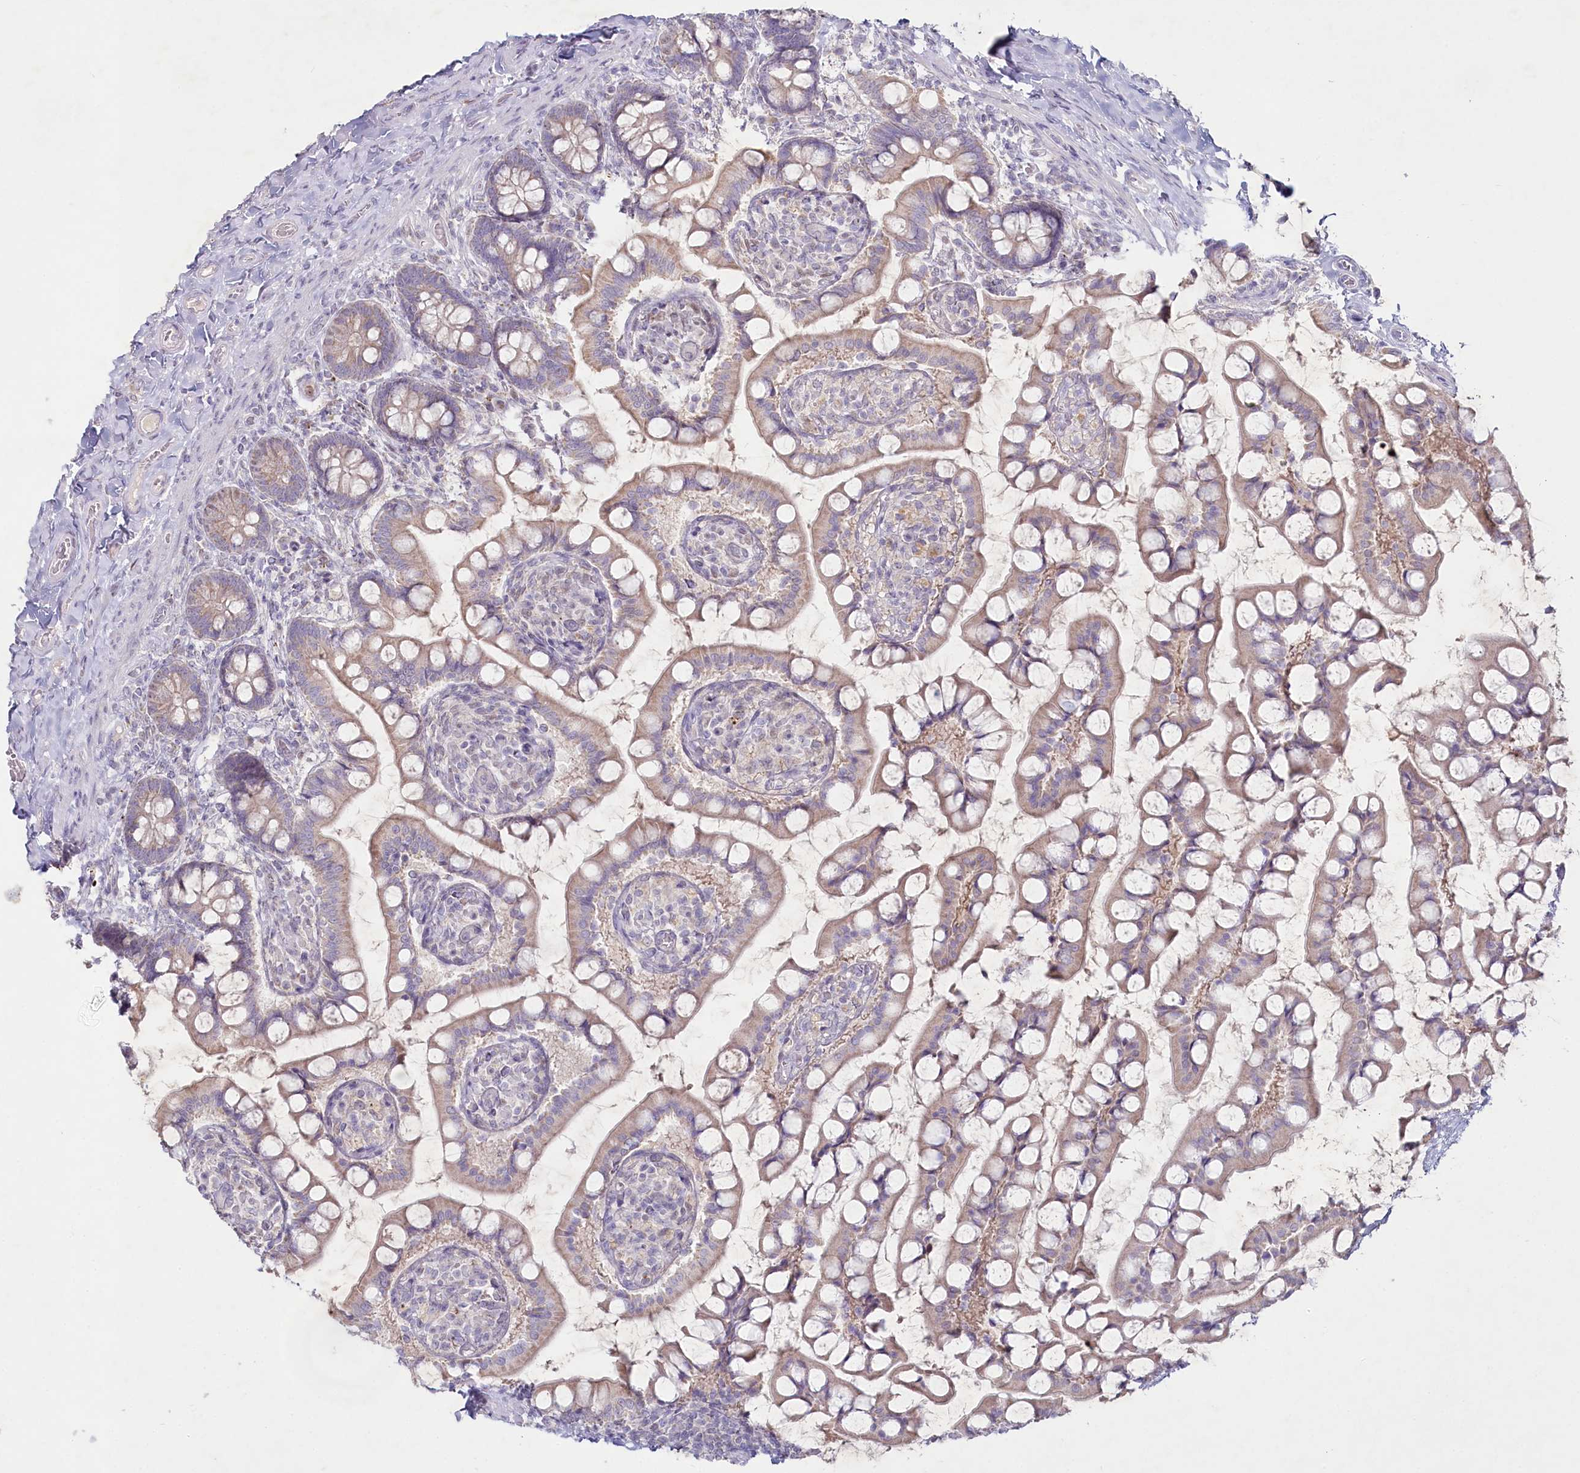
{"staining": {"intensity": "moderate", "quantity": ">75%", "location": "cytoplasmic/membranous"}, "tissue": "small intestine", "cell_type": "Glandular cells", "image_type": "normal", "snomed": [{"axis": "morphology", "description": "Normal tissue, NOS"}, {"axis": "topography", "description": "Small intestine"}], "caption": "Protein staining of normal small intestine demonstrates moderate cytoplasmic/membranous positivity in about >75% of glandular cells. (IHC, brightfield microscopy, high magnification).", "gene": "PSAPL1", "patient": {"sex": "male", "age": 52}}